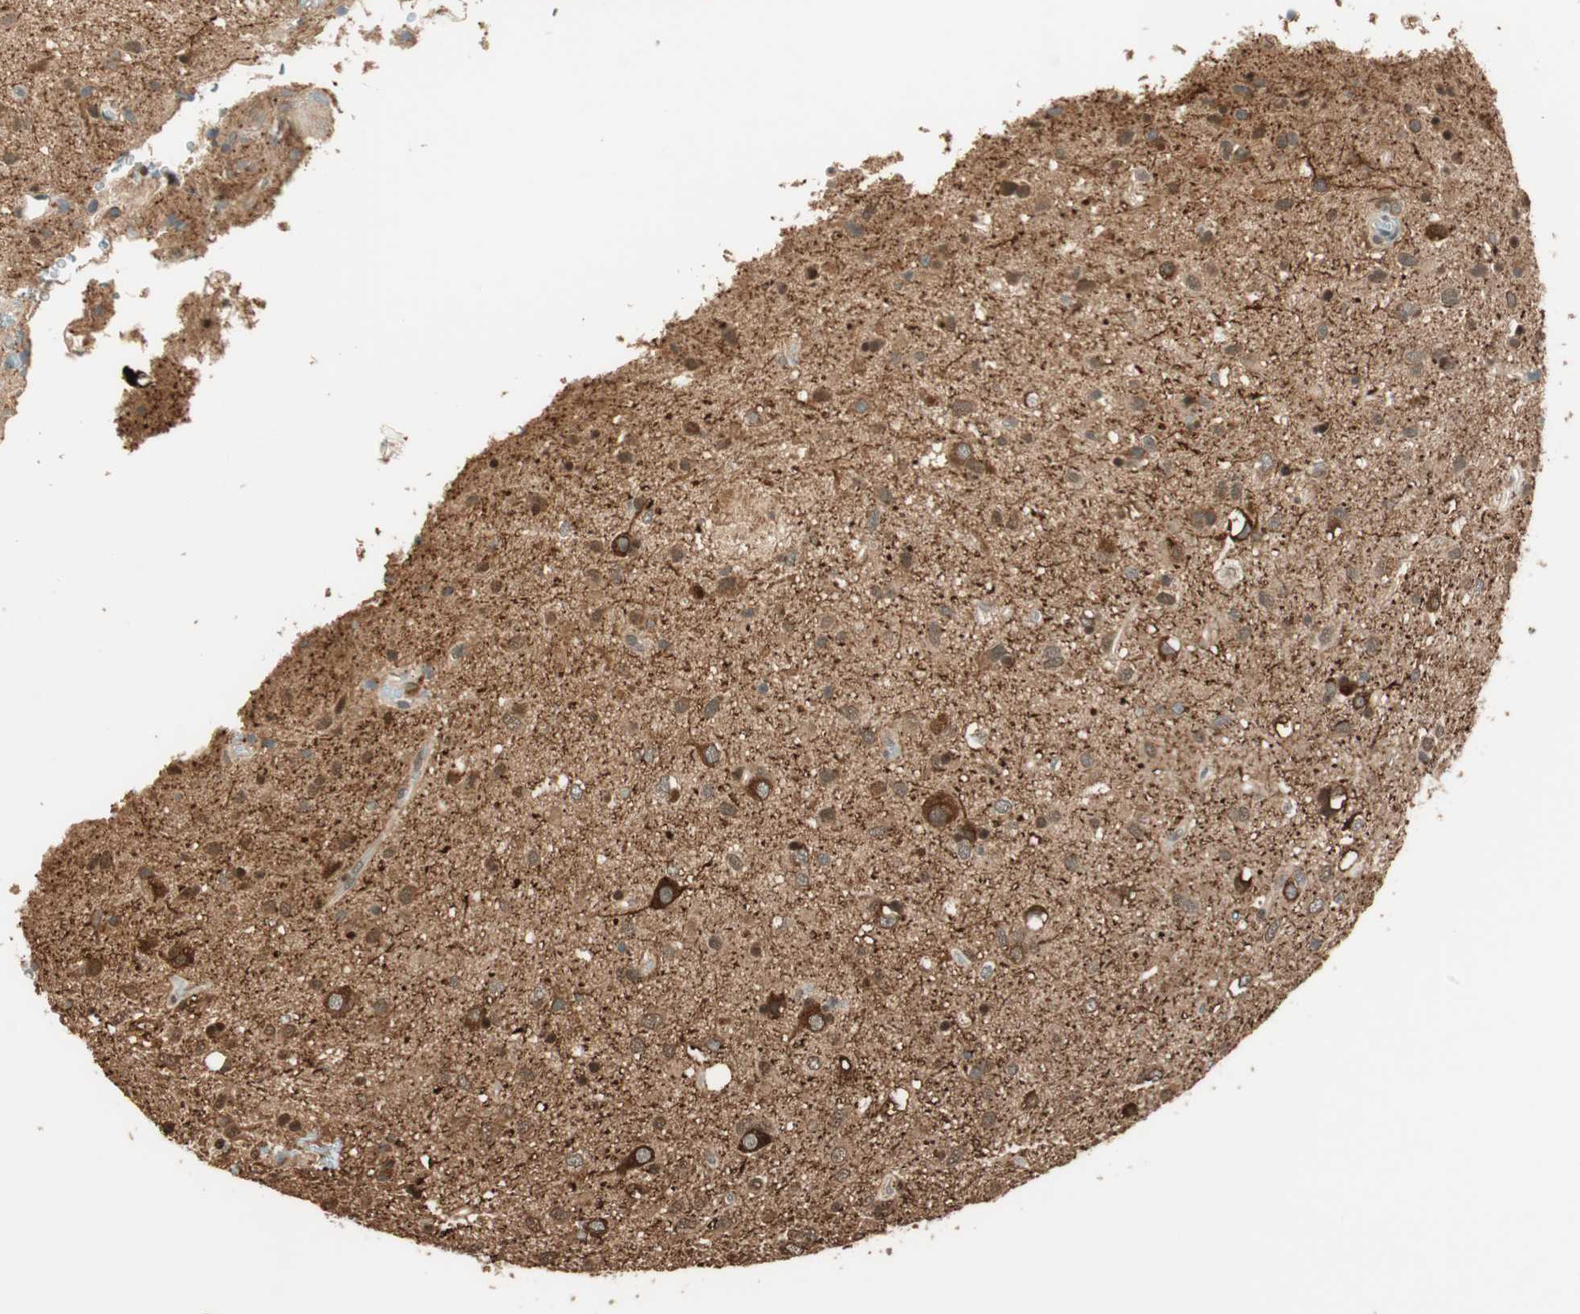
{"staining": {"intensity": "moderate", "quantity": ">75%", "location": "cytoplasmic/membranous,nuclear"}, "tissue": "glioma", "cell_type": "Tumor cells", "image_type": "cancer", "snomed": [{"axis": "morphology", "description": "Glioma, malignant, Low grade"}, {"axis": "topography", "description": "Brain"}], "caption": "High-magnification brightfield microscopy of glioma stained with DAB (brown) and counterstained with hematoxylin (blue). tumor cells exhibit moderate cytoplasmic/membranous and nuclear staining is appreciated in approximately>75% of cells. (Stains: DAB (3,3'-diaminobenzidine) in brown, nuclei in blue, Microscopy: brightfield microscopy at high magnification).", "gene": "ZNF443", "patient": {"sex": "male", "age": 77}}